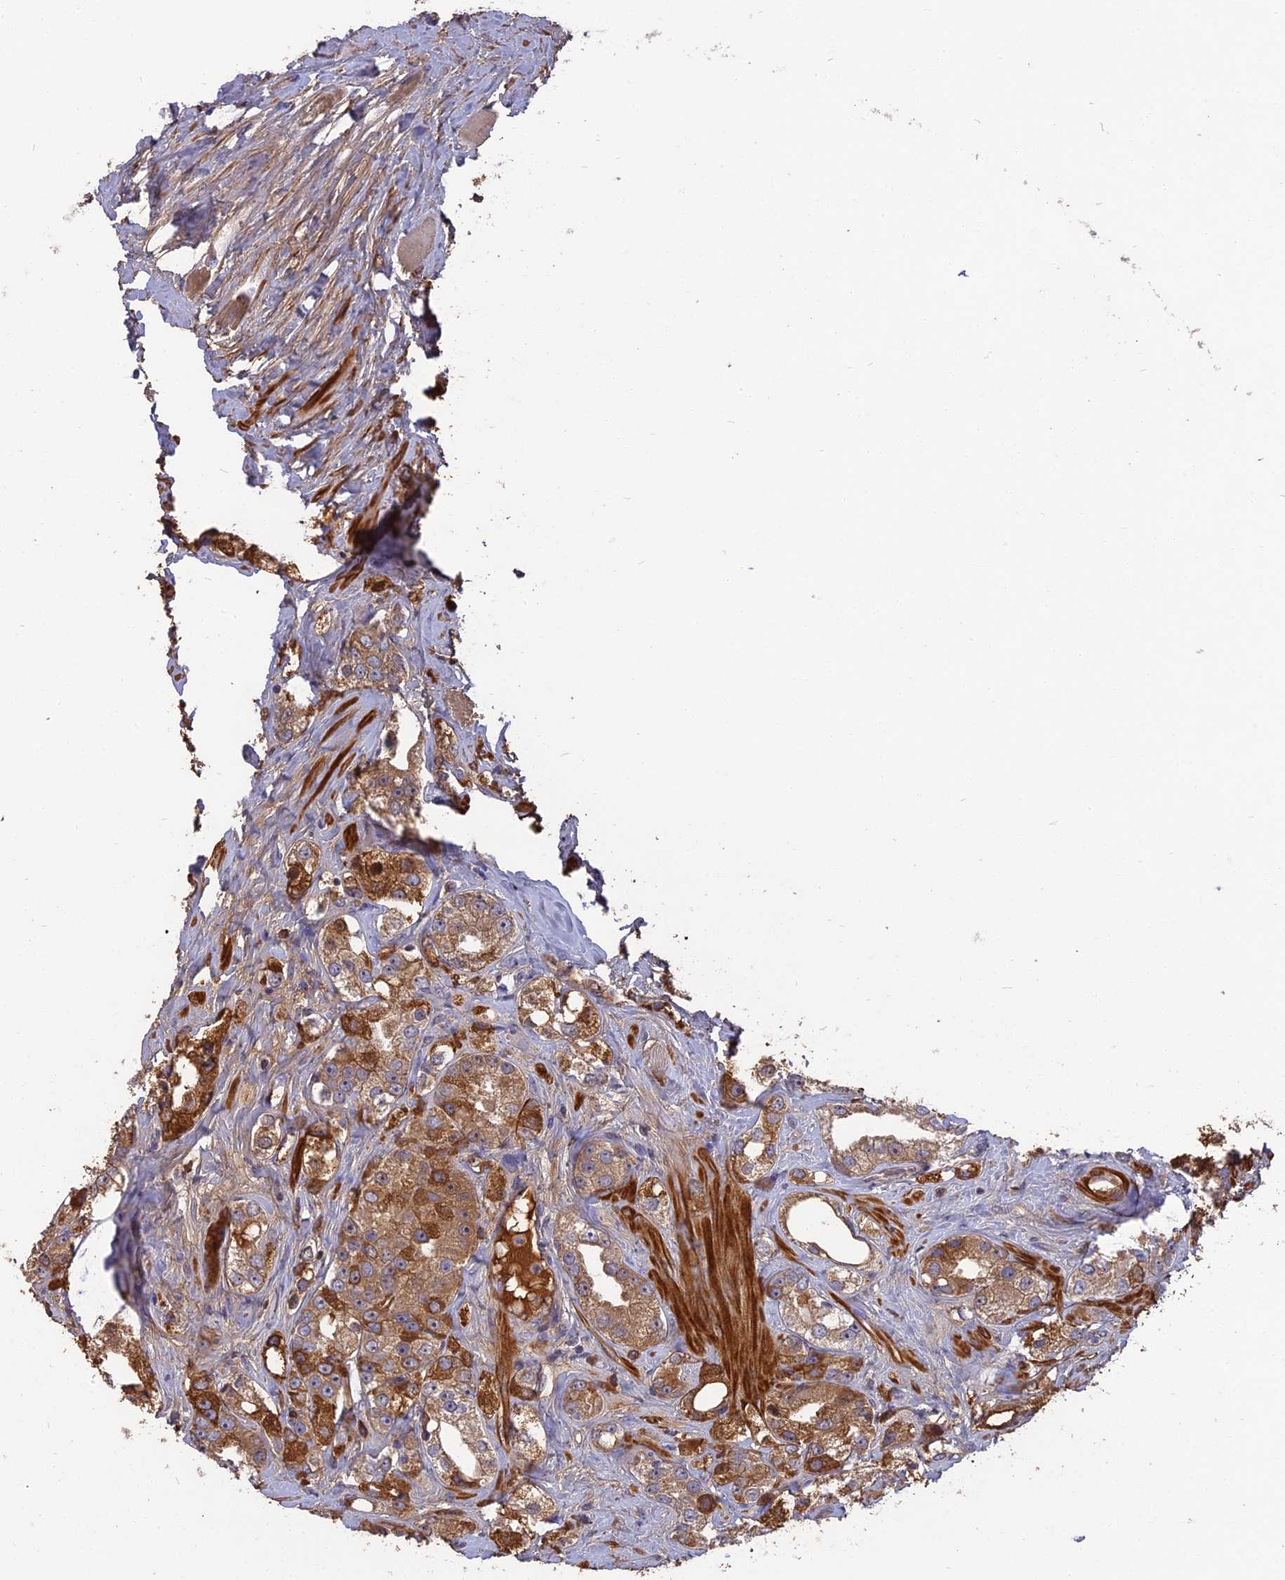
{"staining": {"intensity": "moderate", "quantity": ">75%", "location": "cytoplasmic/membranous"}, "tissue": "prostate cancer", "cell_type": "Tumor cells", "image_type": "cancer", "snomed": [{"axis": "morphology", "description": "Adenocarcinoma, NOS"}, {"axis": "topography", "description": "Prostate"}], "caption": "About >75% of tumor cells in prostate adenocarcinoma demonstrate moderate cytoplasmic/membranous protein positivity as visualized by brown immunohistochemical staining.", "gene": "ERMAP", "patient": {"sex": "male", "age": 79}}